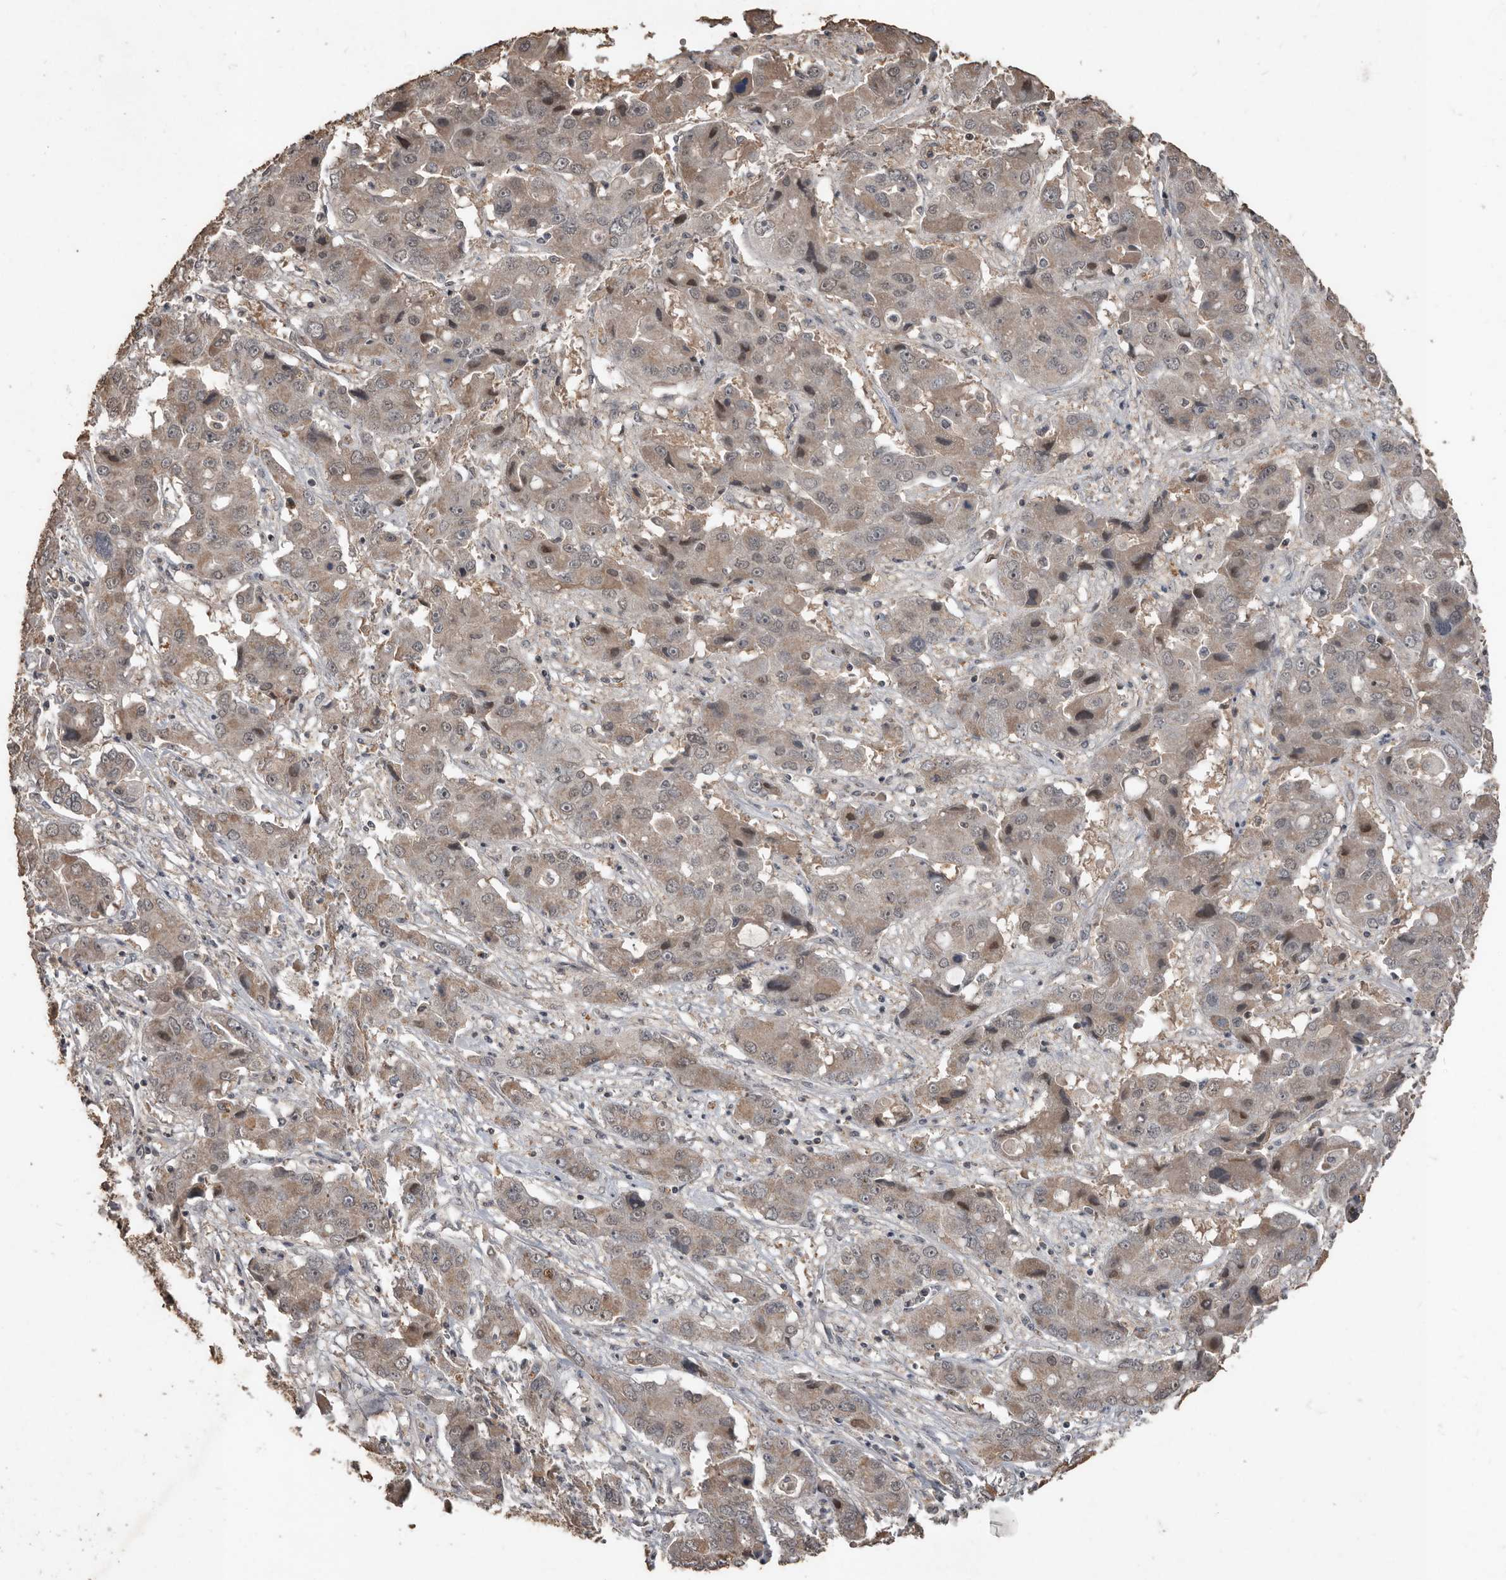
{"staining": {"intensity": "weak", "quantity": ">75%", "location": "cytoplasmic/membranous"}, "tissue": "liver cancer", "cell_type": "Tumor cells", "image_type": "cancer", "snomed": [{"axis": "morphology", "description": "Cholangiocarcinoma"}, {"axis": "topography", "description": "Liver"}], "caption": "About >75% of tumor cells in liver cholangiocarcinoma display weak cytoplasmic/membranous protein staining as visualized by brown immunohistochemical staining.", "gene": "BAMBI", "patient": {"sex": "male", "age": 67}}